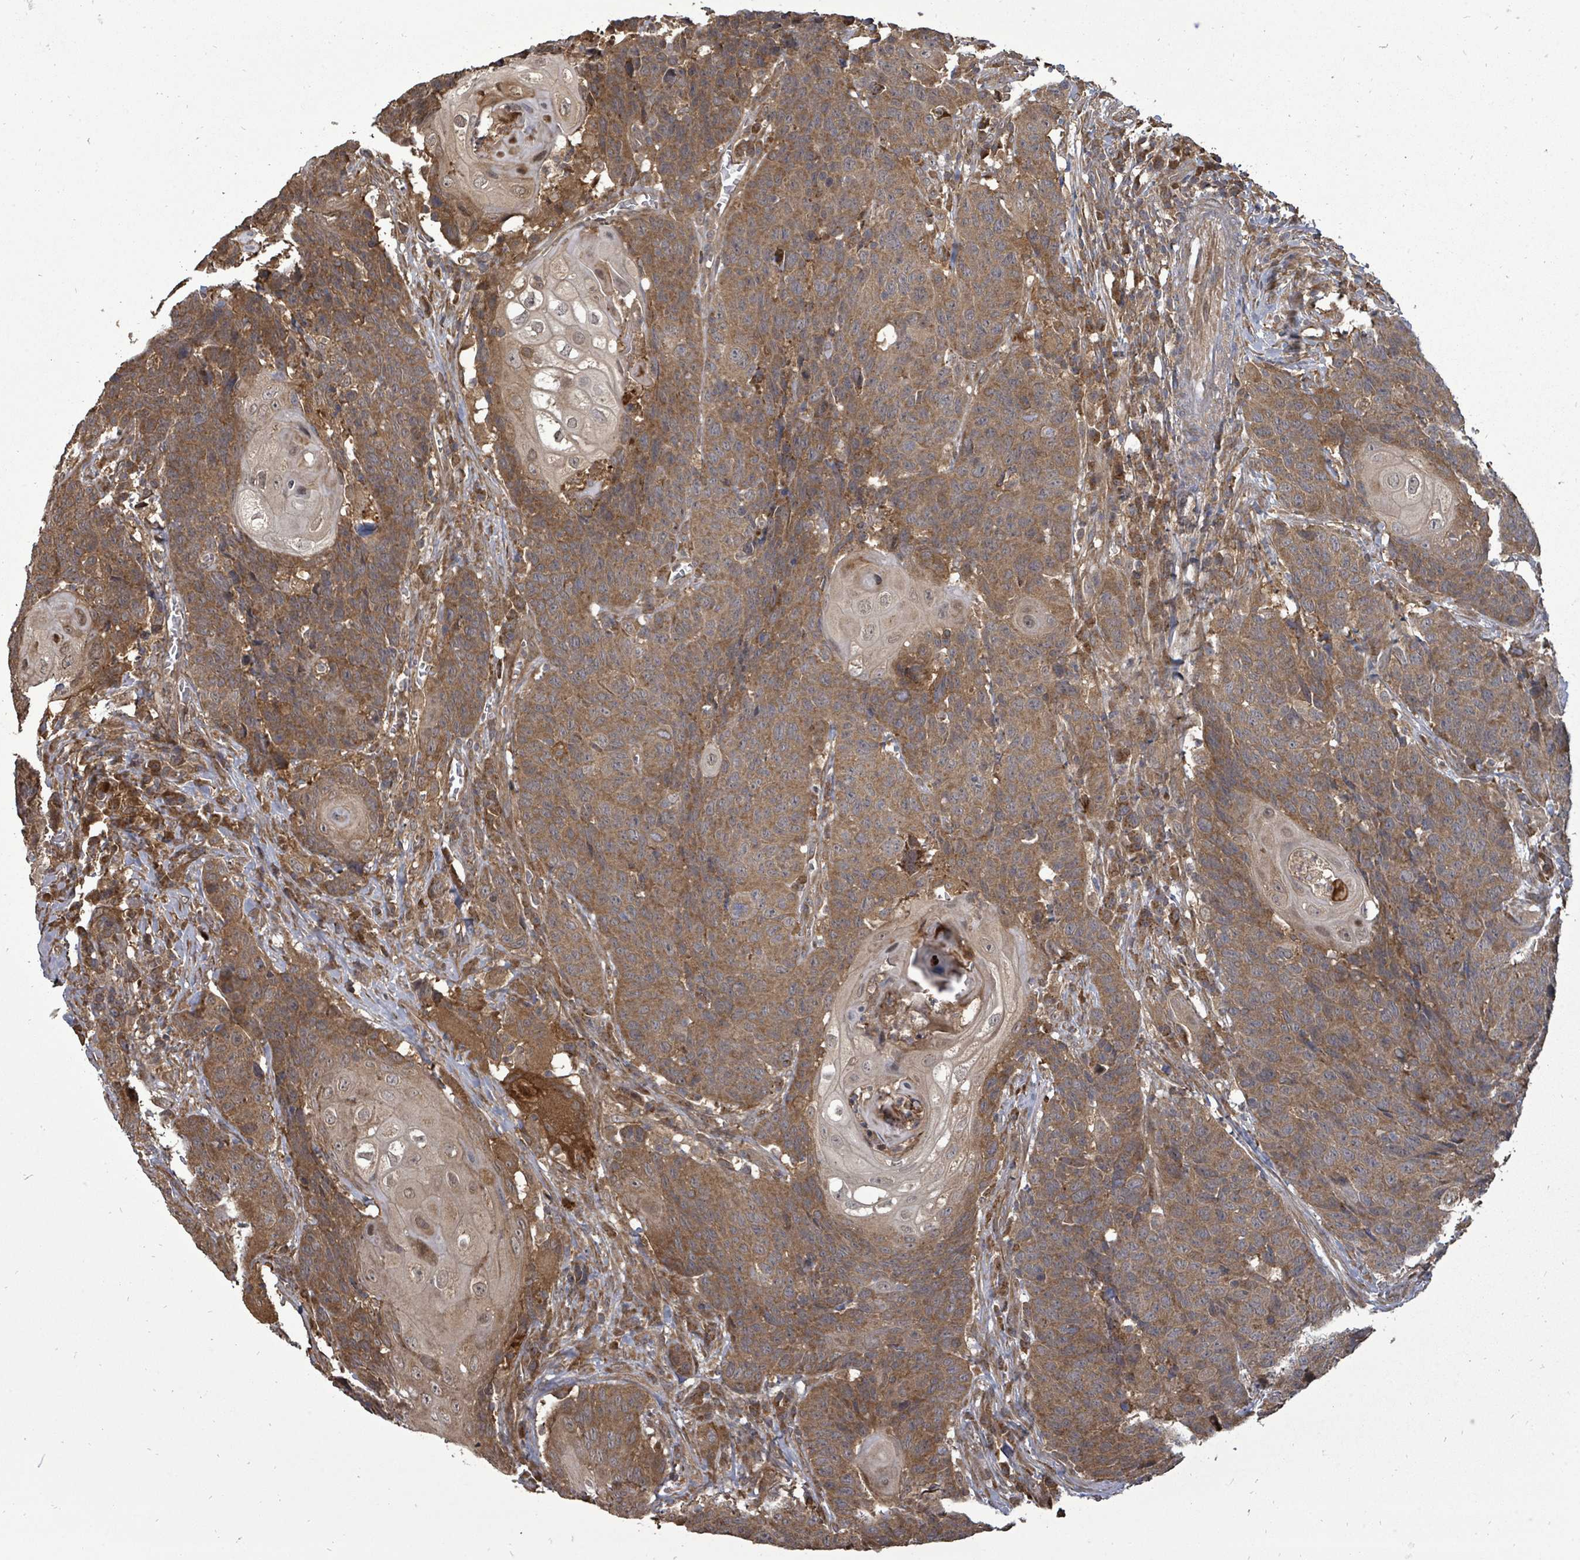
{"staining": {"intensity": "moderate", "quantity": ">75%", "location": "cytoplasmic/membranous"}, "tissue": "head and neck cancer", "cell_type": "Tumor cells", "image_type": "cancer", "snomed": [{"axis": "morphology", "description": "Squamous cell carcinoma, NOS"}, {"axis": "topography", "description": "Head-Neck"}], "caption": "Brown immunohistochemical staining in human head and neck cancer (squamous cell carcinoma) exhibits moderate cytoplasmic/membranous expression in approximately >75% of tumor cells. (brown staining indicates protein expression, while blue staining denotes nuclei).", "gene": "EIF3C", "patient": {"sex": "male", "age": 66}}